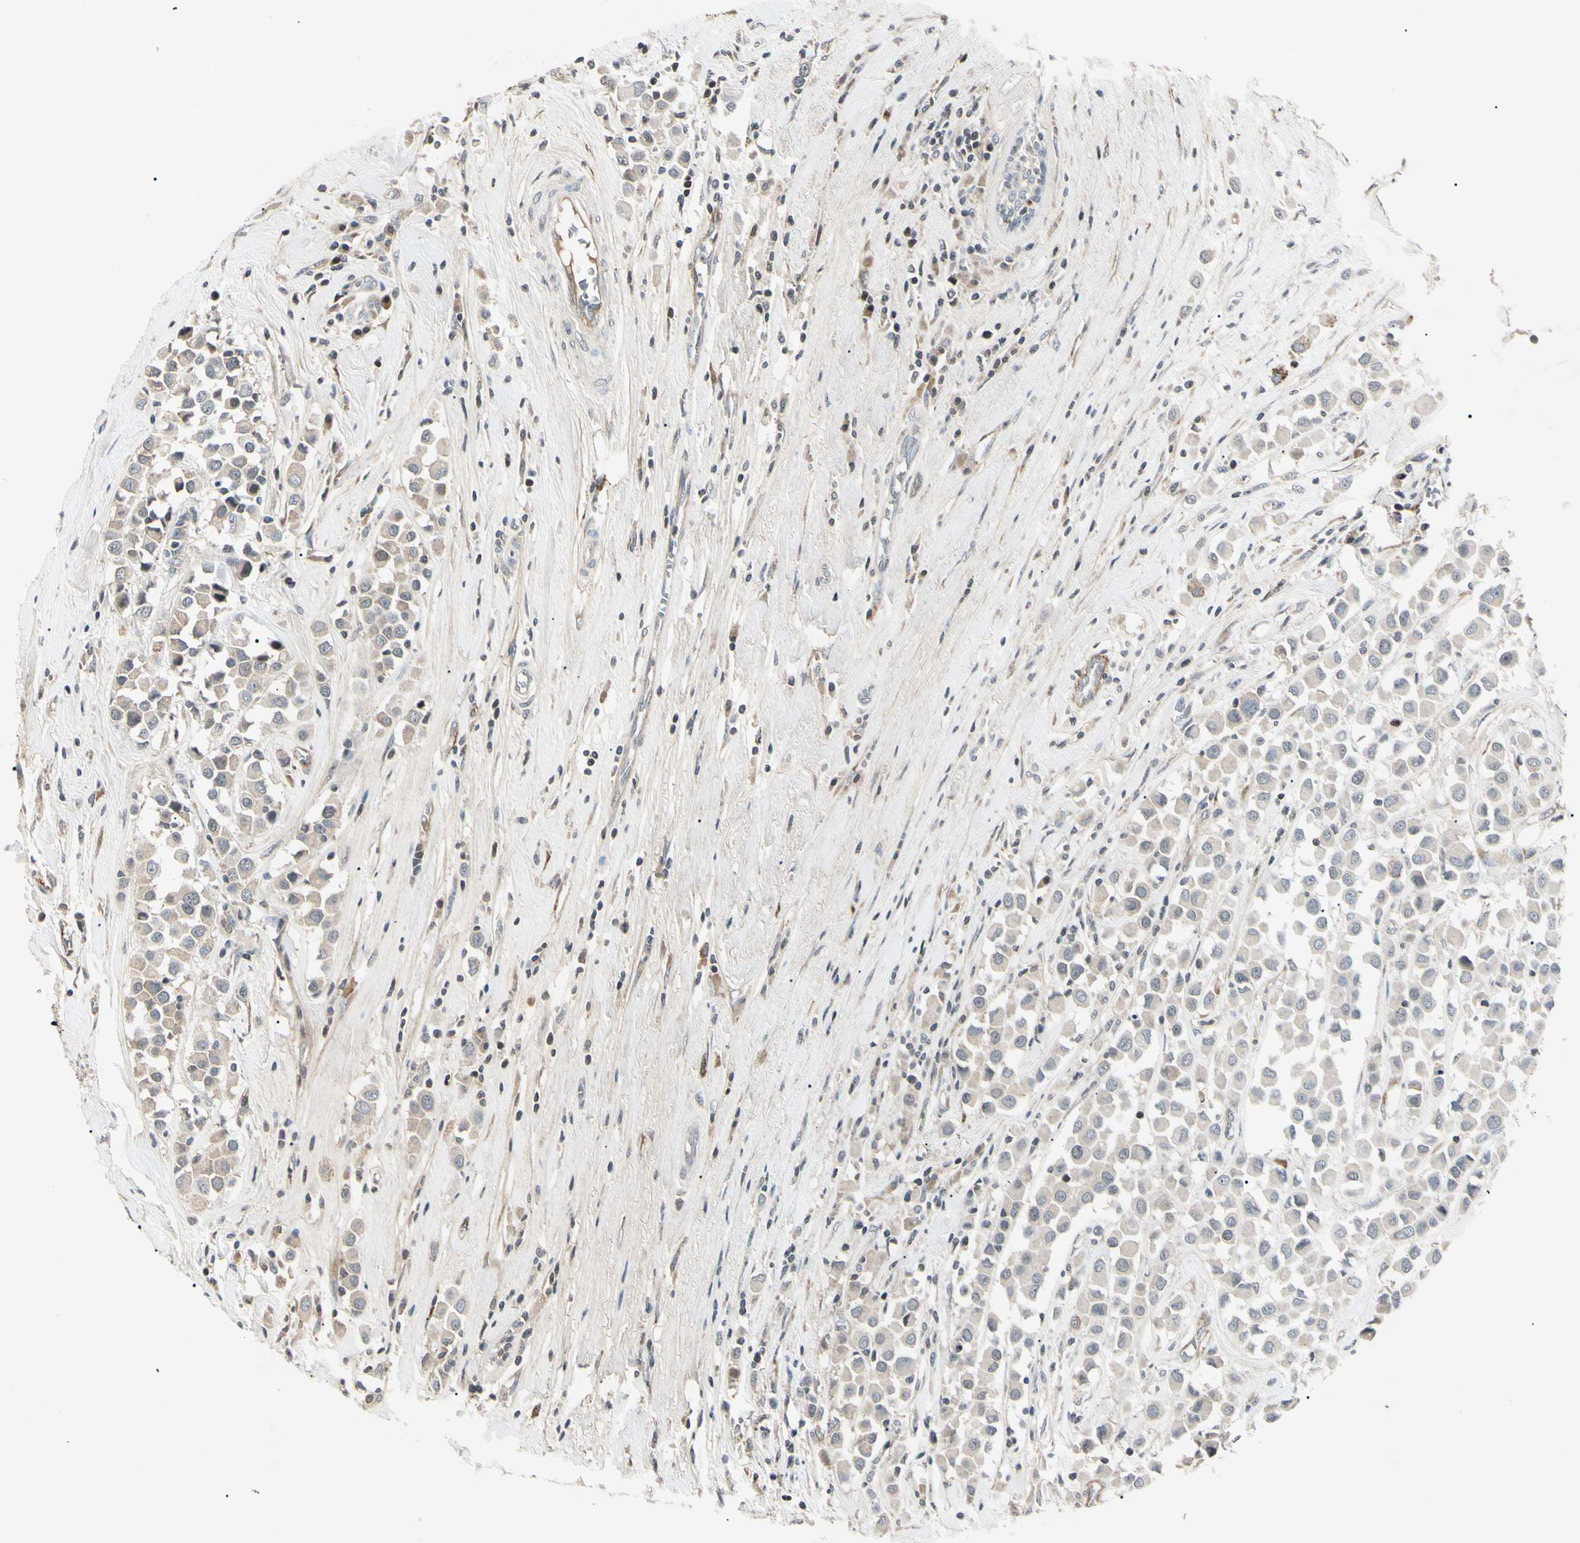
{"staining": {"intensity": "weak", "quantity": "<25%", "location": "cytoplasmic/membranous"}, "tissue": "breast cancer", "cell_type": "Tumor cells", "image_type": "cancer", "snomed": [{"axis": "morphology", "description": "Duct carcinoma"}, {"axis": "topography", "description": "Breast"}], "caption": "Breast cancer was stained to show a protein in brown. There is no significant staining in tumor cells.", "gene": "AEBP1", "patient": {"sex": "female", "age": 61}}